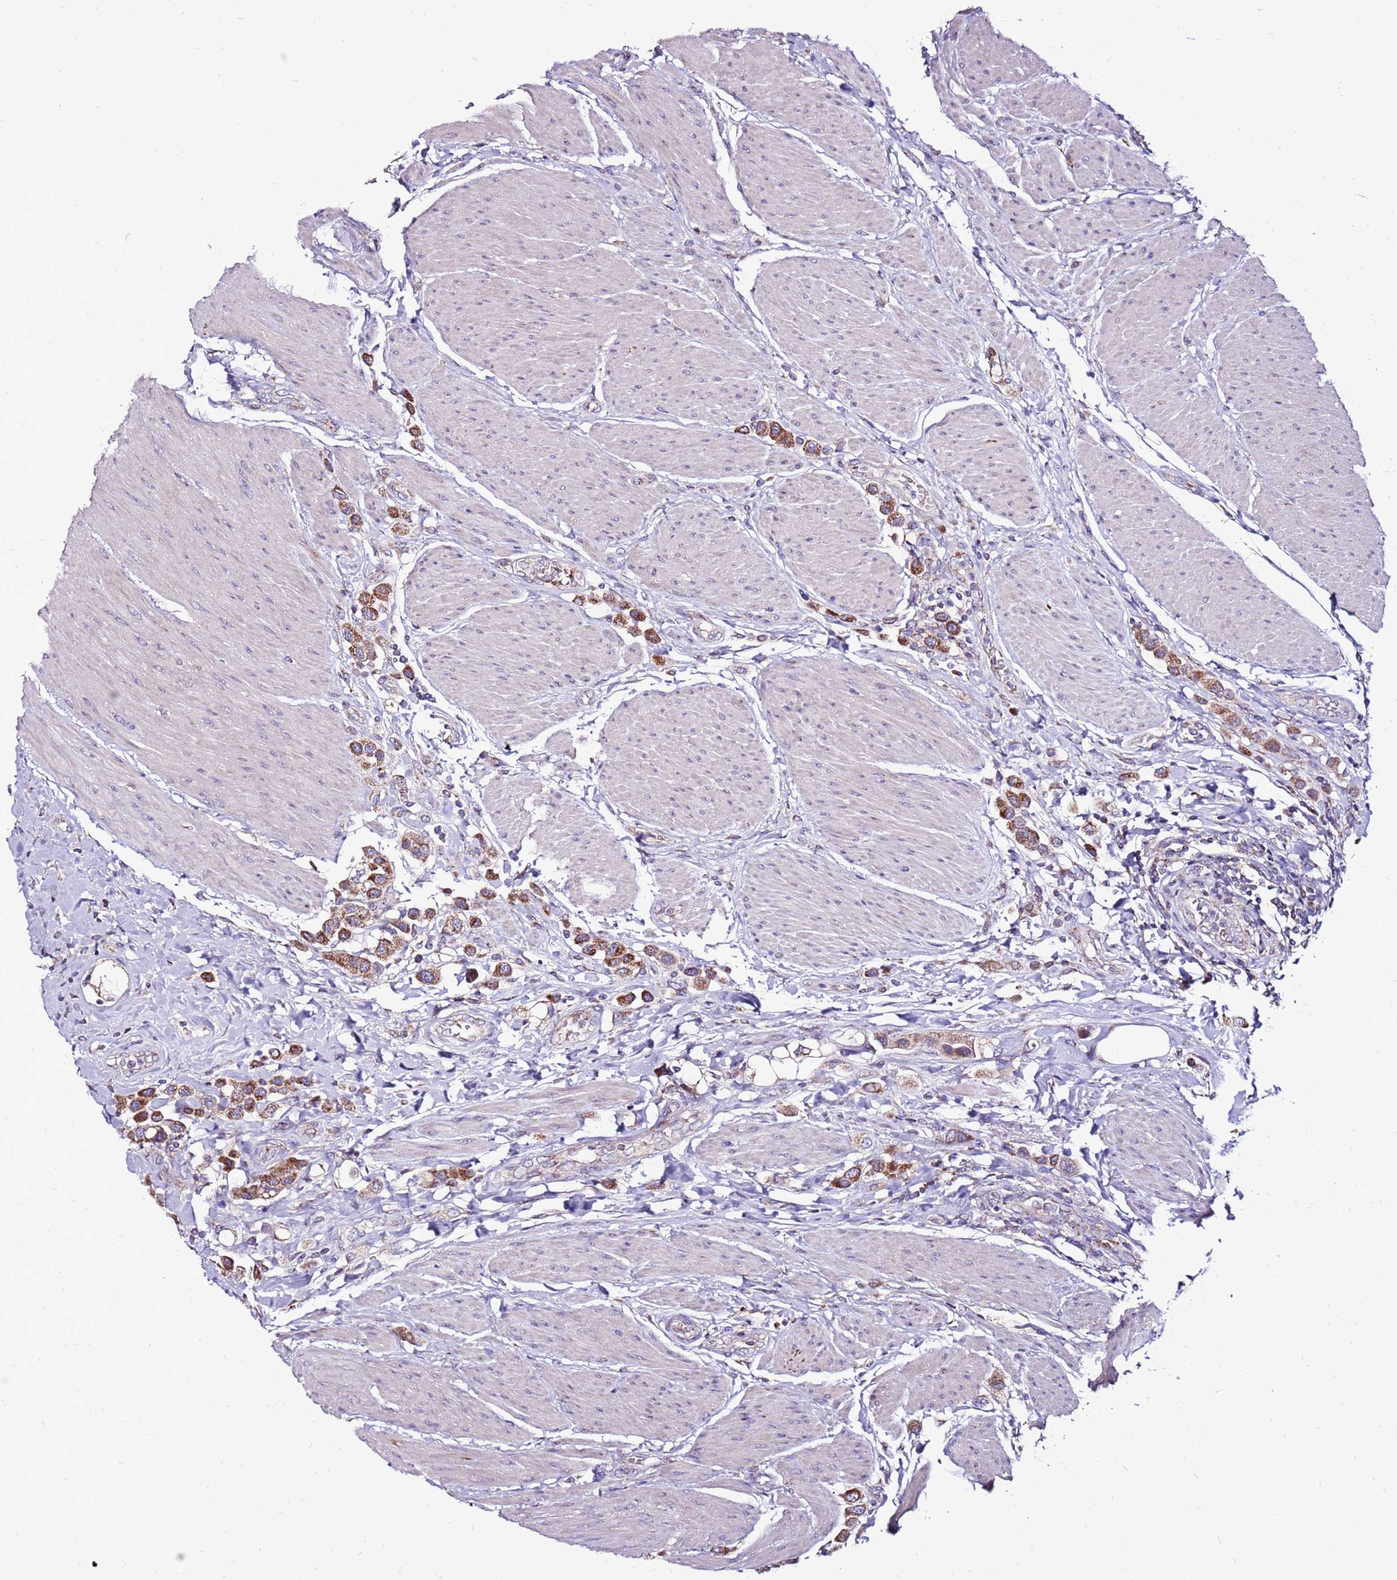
{"staining": {"intensity": "moderate", "quantity": ">75%", "location": "cytoplasmic/membranous"}, "tissue": "urothelial cancer", "cell_type": "Tumor cells", "image_type": "cancer", "snomed": [{"axis": "morphology", "description": "Urothelial carcinoma, High grade"}, {"axis": "topography", "description": "Urinary bladder"}], "caption": "An immunohistochemistry image of neoplastic tissue is shown. Protein staining in brown highlights moderate cytoplasmic/membranous positivity in urothelial carcinoma (high-grade) within tumor cells. (DAB IHC, brown staining for protein, blue staining for nuclei).", "gene": "SPSB3", "patient": {"sex": "male", "age": 50}}